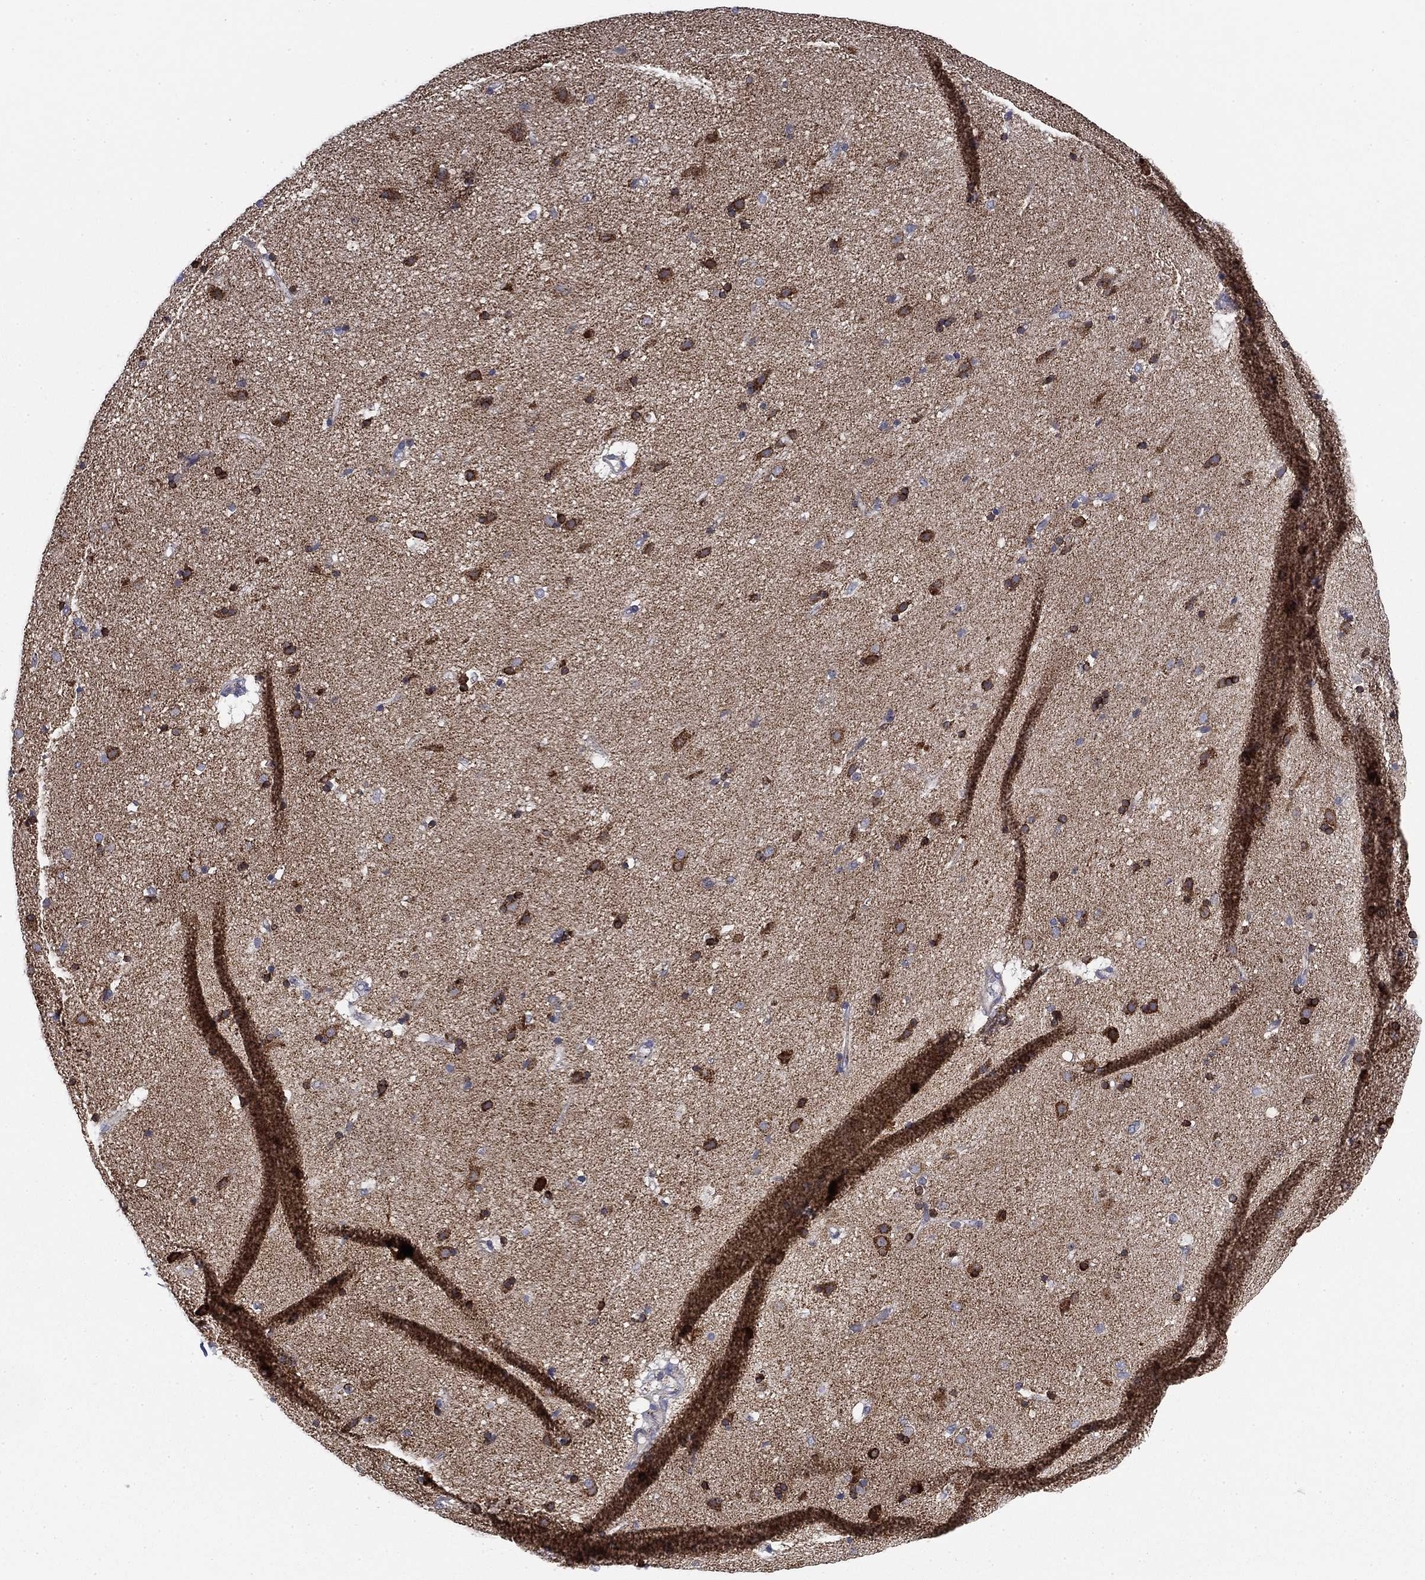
{"staining": {"intensity": "strong", "quantity": "<25%", "location": "cytoplasmic/membranous"}, "tissue": "caudate", "cell_type": "Glial cells", "image_type": "normal", "snomed": [{"axis": "morphology", "description": "Normal tissue, NOS"}, {"axis": "topography", "description": "Lateral ventricle wall"}], "caption": "Protein analysis of normal caudate shows strong cytoplasmic/membranous staining in approximately <25% of glial cells. (Stains: DAB in brown, nuclei in blue, Microscopy: brightfield microscopy at high magnification).", "gene": "NACAD", "patient": {"sex": "male", "age": 54}}